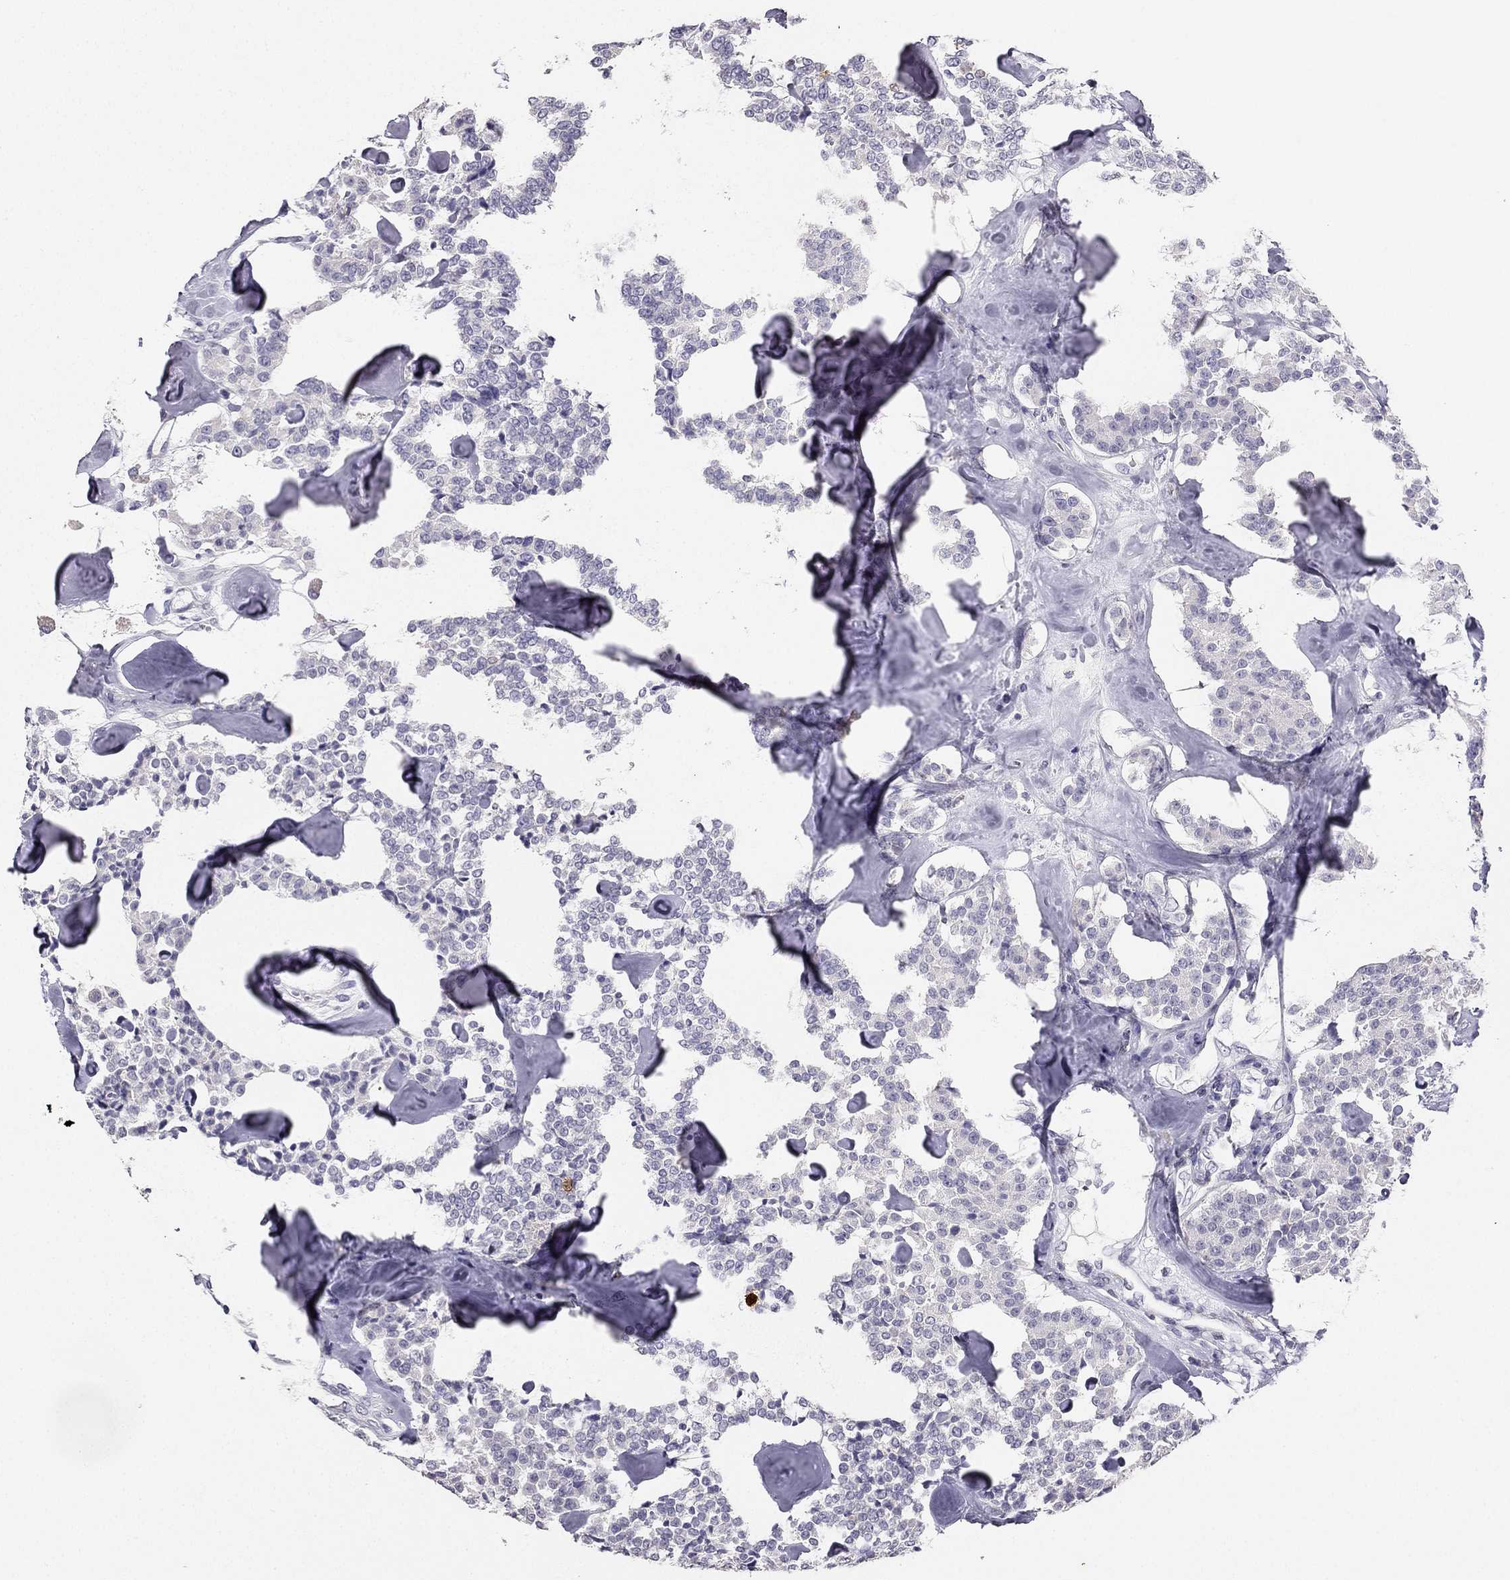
{"staining": {"intensity": "negative", "quantity": "none", "location": "none"}, "tissue": "carcinoid", "cell_type": "Tumor cells", "image_type": "cancer", "snomed": [{"axis": "morphology", "description": "Carcinoid, malignant, NOS"}, {"axis": "topography", "description": "Pancreas"}], "caption": "IHC of carcinoid demonstrates no expression in tumor cells.", "gene": "CALB2", "patient": {"sex": "male", "age": 41}}